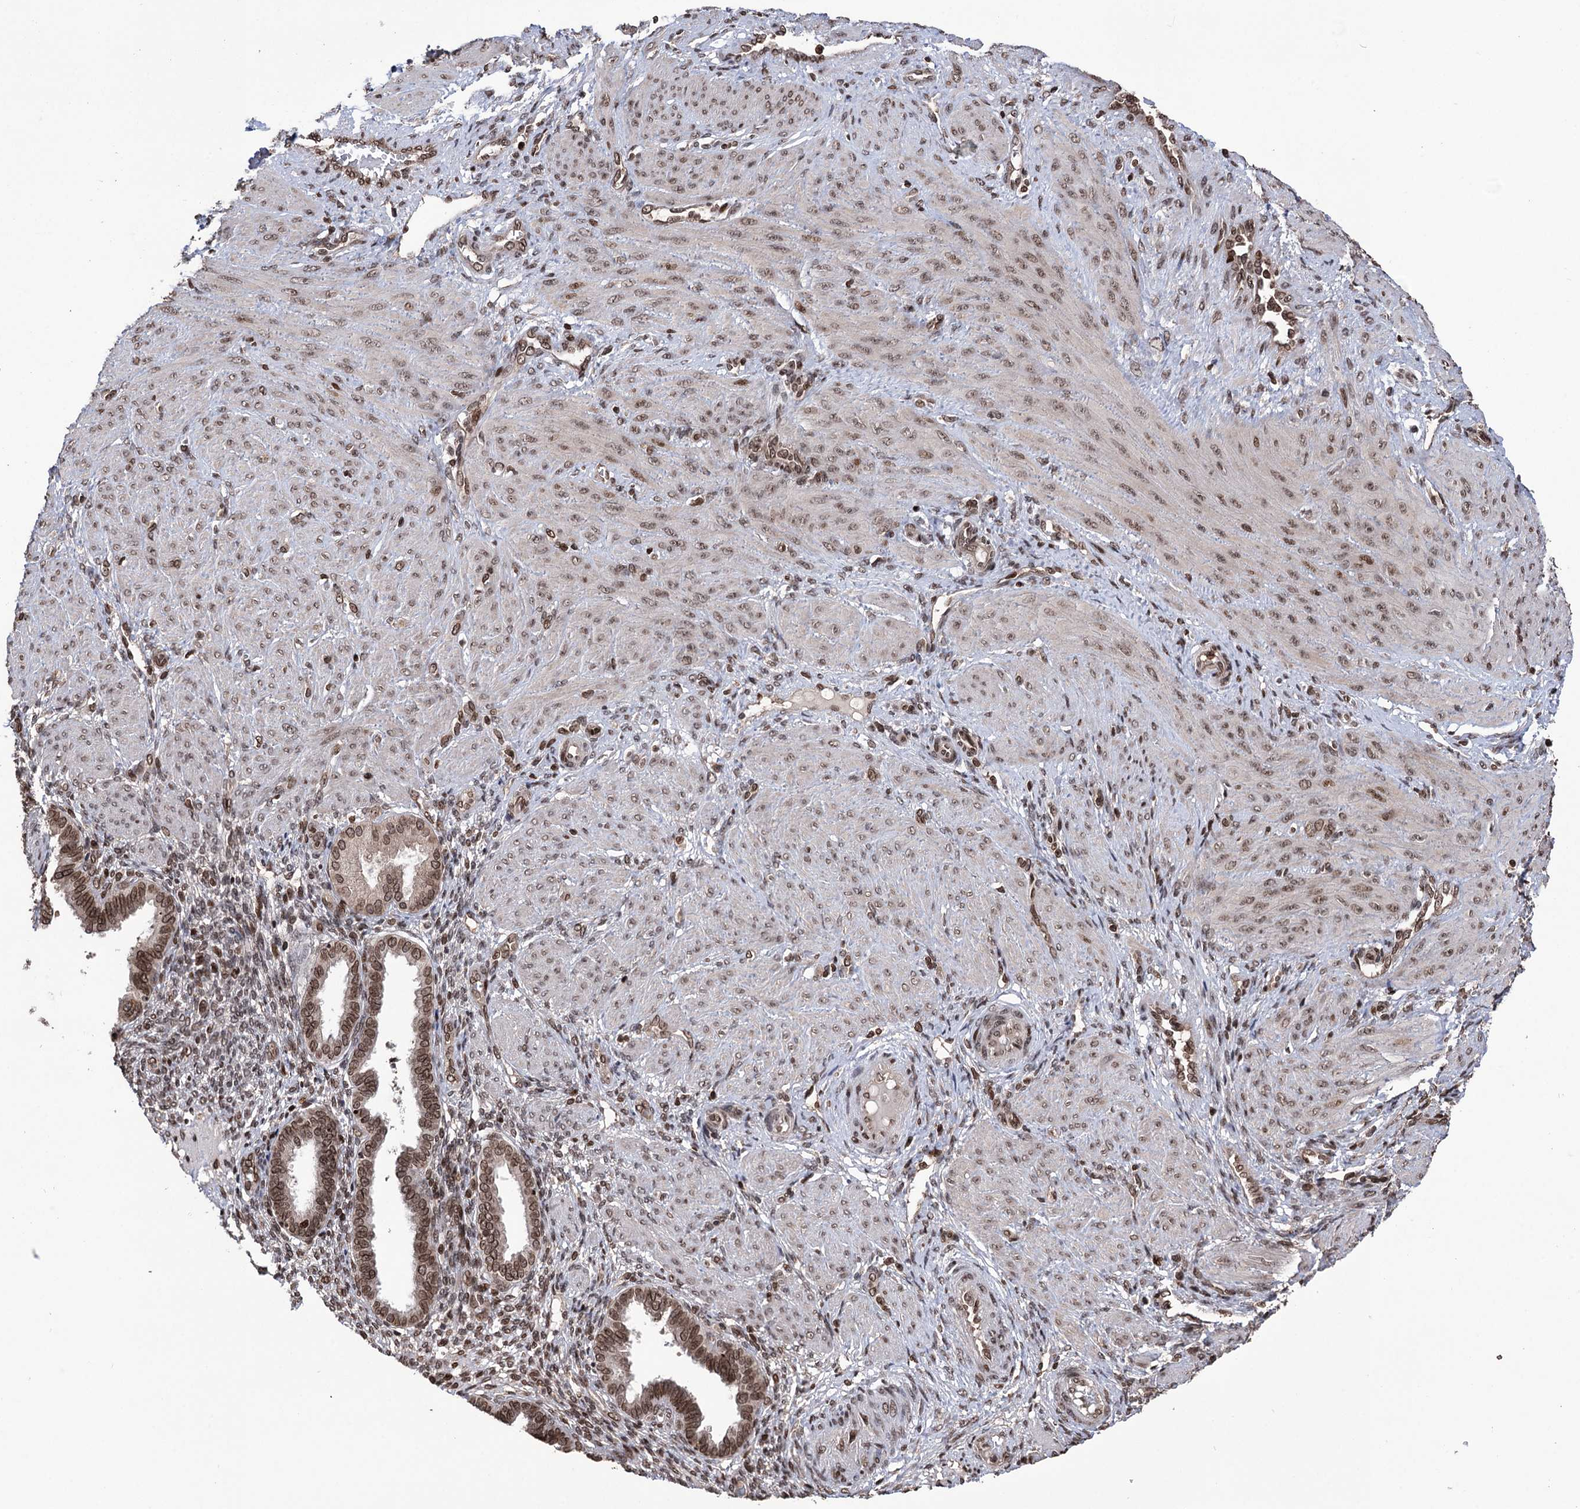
{"staining": {"intensity": "moderate", "quantity": ">75%", "location": "nuclear"}, "tissue": "endometrium", "cell_type": "Cells in endometrial stroma", "image_type": "normal", "snomed": [{"axis": "morphology", "description": "Normal tissue, NOS"}, {"axis": "topography", "description": "Endometrium"}], "caption": "Protein staining exhibits moderate nuclear expression in approximately >75% of cells in endometrial stroma in benign endometrium. (Brightfield microscopy of DAB IHC at high magnification).", "gene": "CCDC77", "patient": {"sex": "female", "age": 33}}